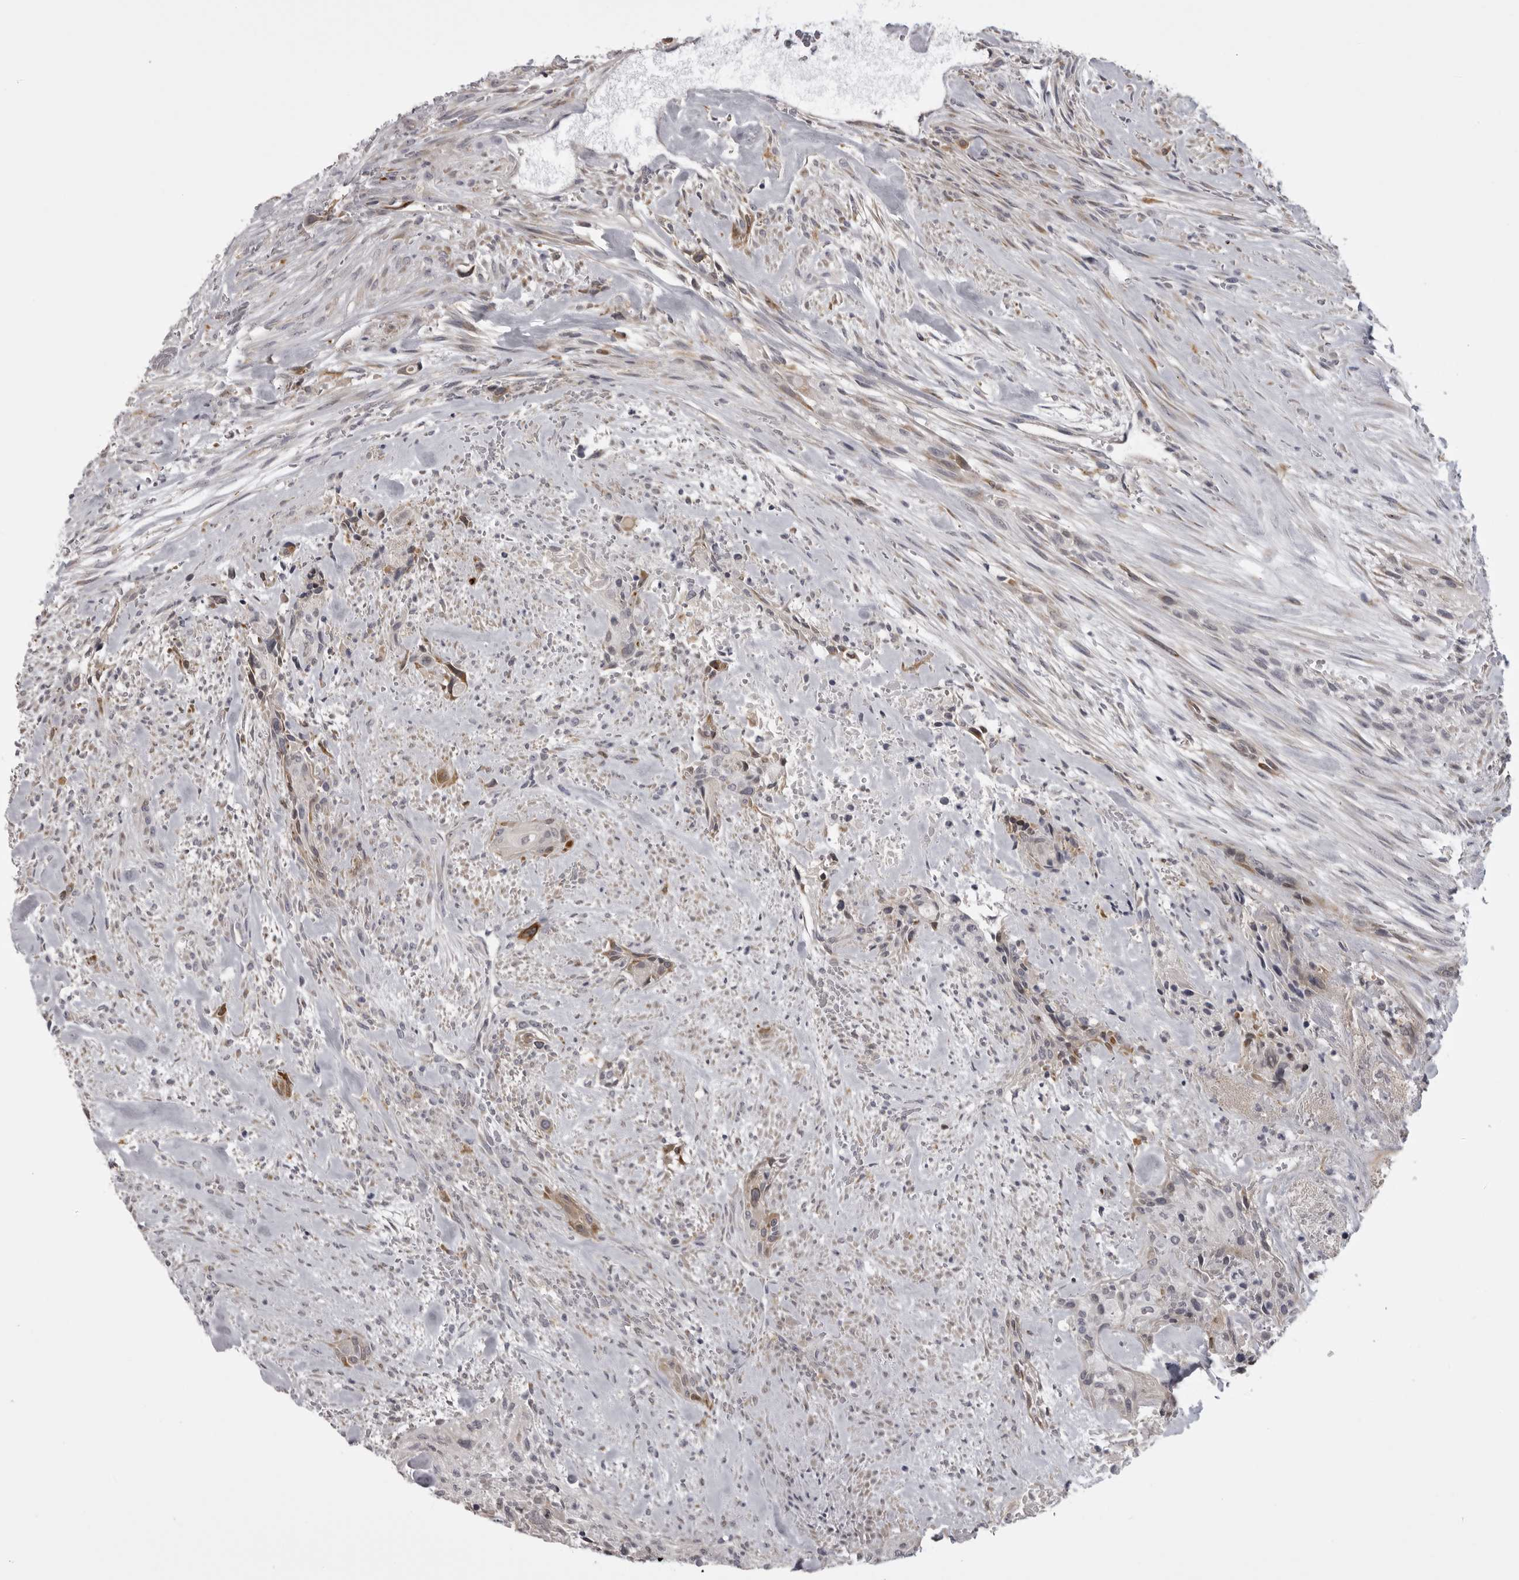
{"staining": {"intensity": "moderate", "quantity": "<25%", "location": "cytoplasmic/membranous"}, "tissue": "urothelial cancer", "cell_type": "Tumor cells", "image_type": "cancer", "snomed": [{"axis": "morphology", "description": "Urothelial carcinoma, High grade"}, {"axis": "topography", "description": "Urinary bladder"}], "caption": "The micrograph exhibits staining of high-grade urothelial carcinoma, revealing moderate cytoplasmic/membranous protein staining (brown color) within tumor cells. The protein of interest is shown in brown color, while the nuclei are stained blue.", "gene": "NCEH1", "patient": {"sex": "male", "age": 35}}